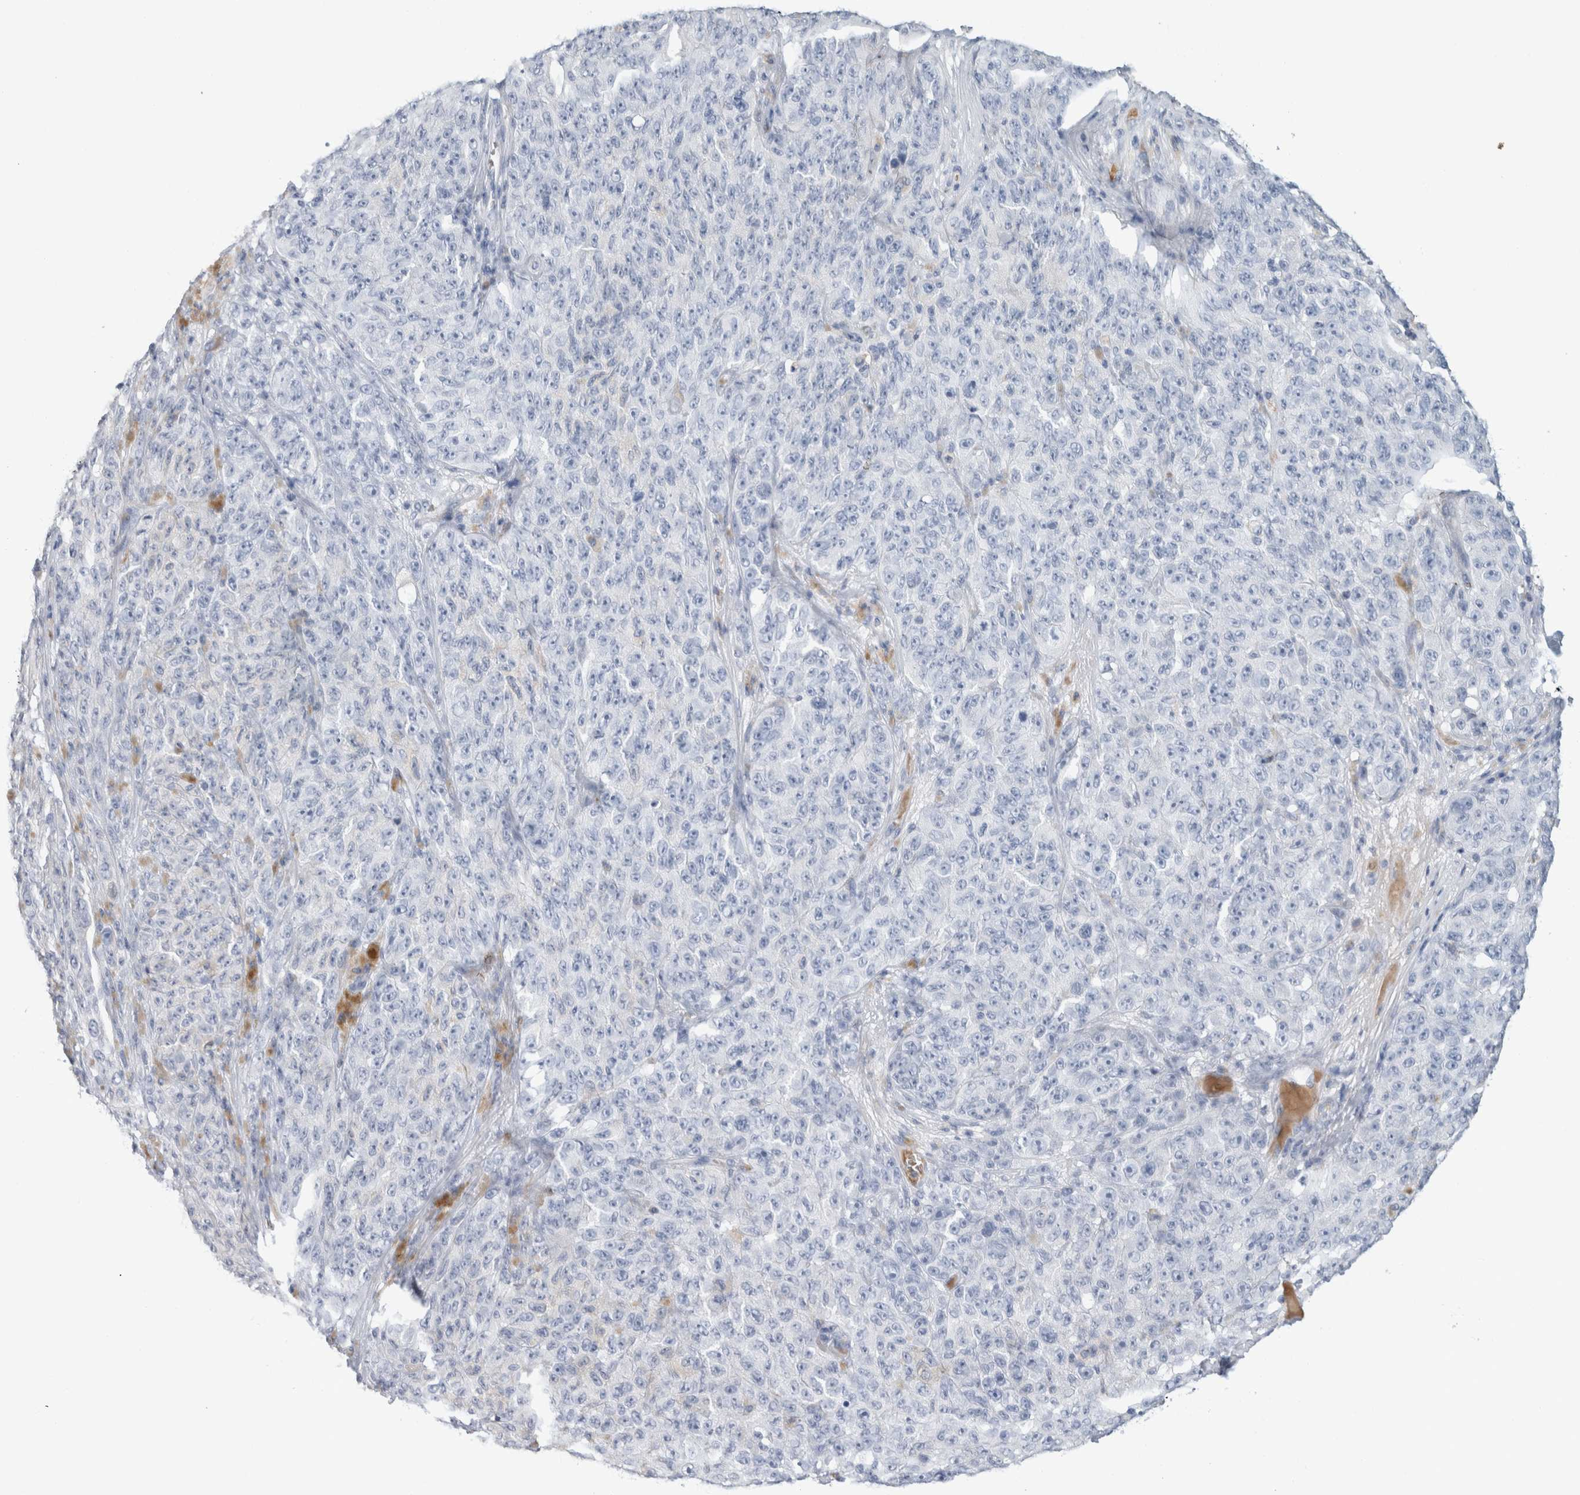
{"staining": {"intensity": "negative", "quantity": "none", "location": "none"}, "tissue": "melanoma", "cell_type": "Tumor cells", "image_type": "cancer", "snomed": [{"axis": "morphology", "description": "Malignant melanoma, NOS"}, {"axis": "topography", "description": "Skin"}], "caption": "High magnification brightfield microscopy of malignant melanoma stained with DAB (brown) and counterstained with hematoxylin (blue): tumor cells show no significant expression. The staining was performed using DAB to visualize the protein expression in brown, while the nuclei were stained in blue with hematoxylin (Magnification: 20x).", "gene": "CA1", "patient": {"sex": "female", "age": 82}}